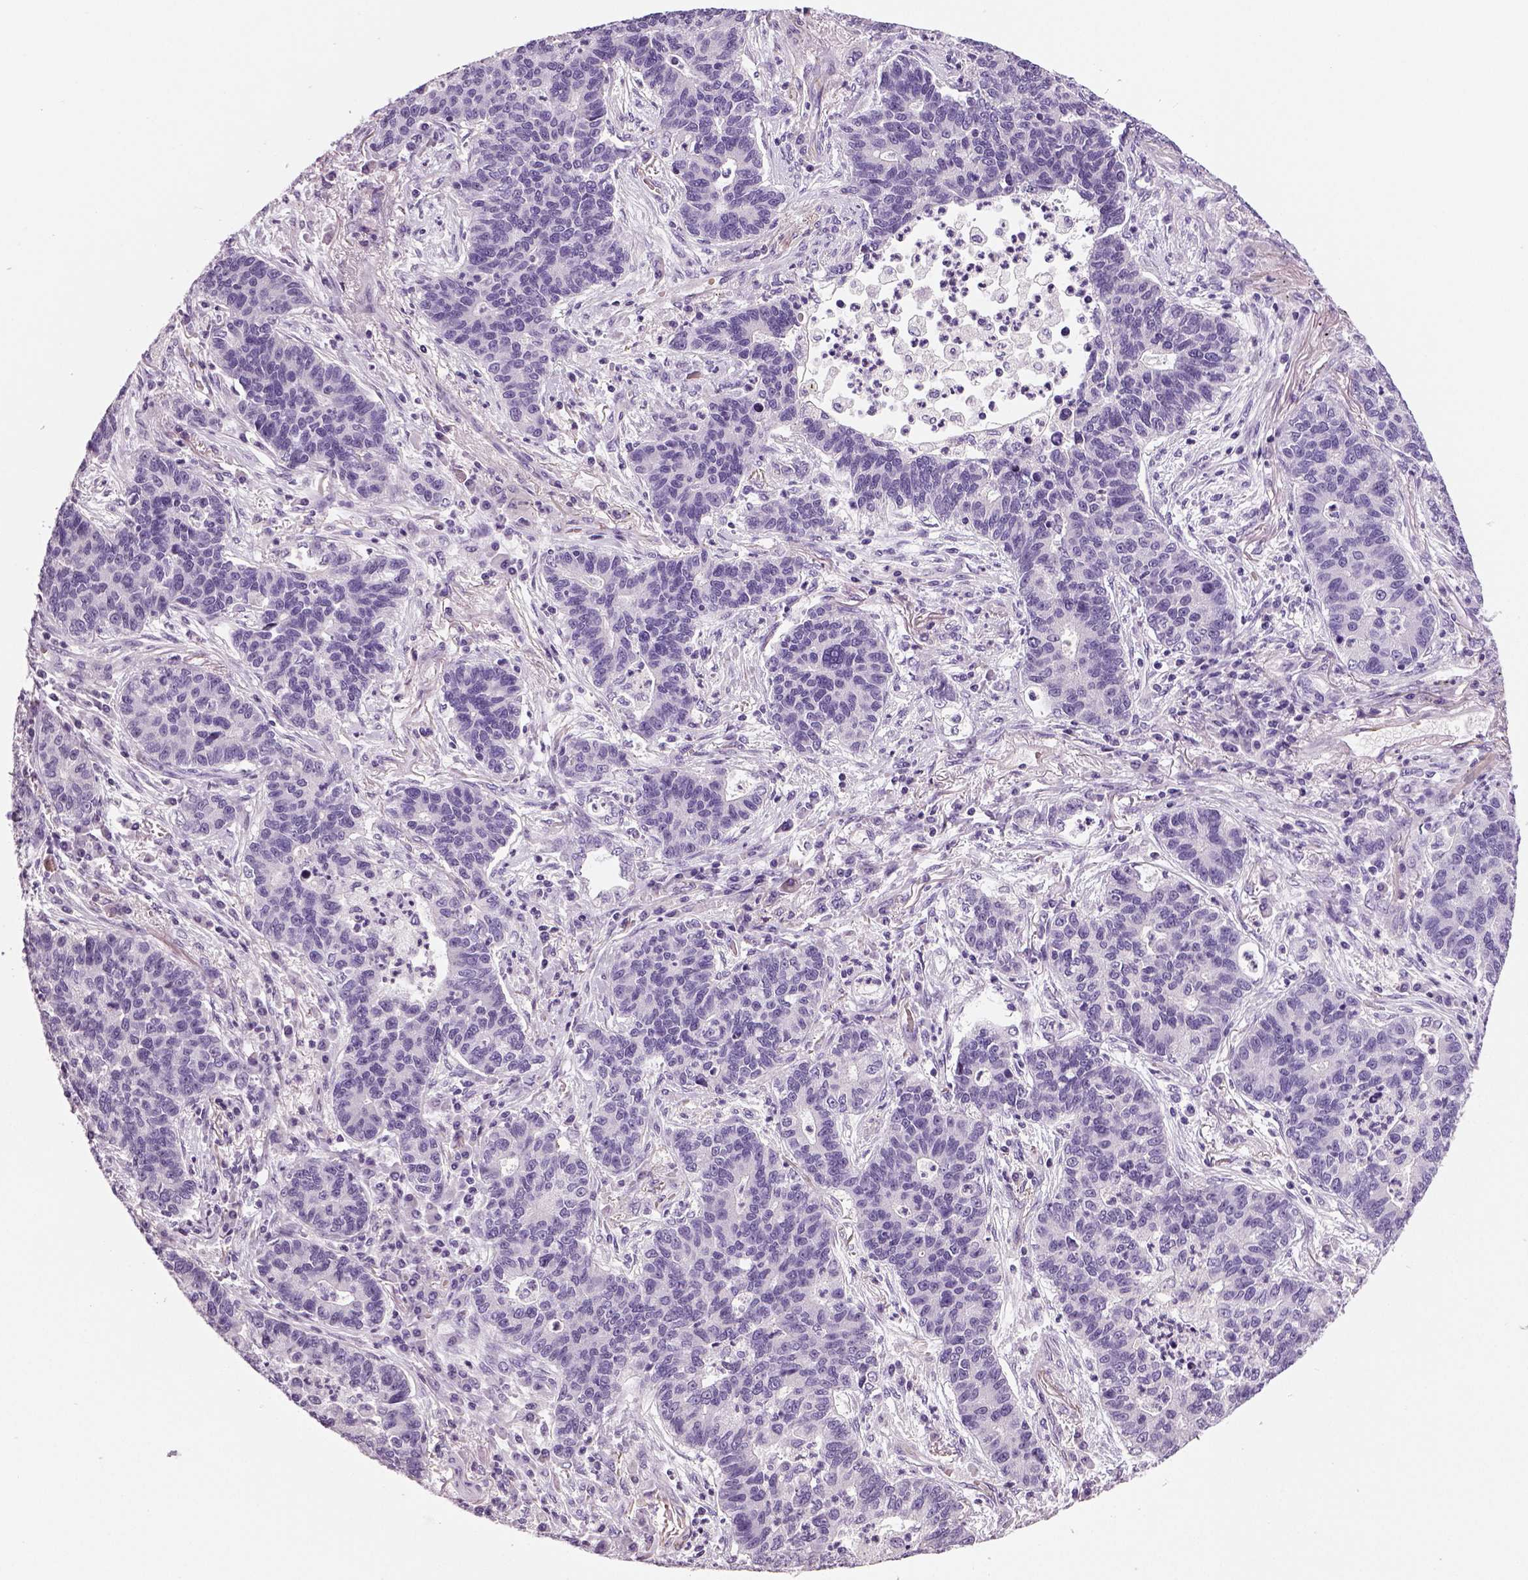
{"staining": {"intensity": "negative", "quantity": "none", "location": "none"}, "tissue": "lung cancer", "cell_type": "Tumor cells", "image_type": "cancer", "snomed": [{"axis": "morphology", "description": "Adenocarcinoma, NOS"}, {"axis": "topography", "description": "Lung"}], "caption": "A micrograph of adenocarcinoma (lung) stained for a protein shows no brown staining in tumor cells.", "gene": "TSPAN7", "patient": {"sex": "female", "age": 57}}